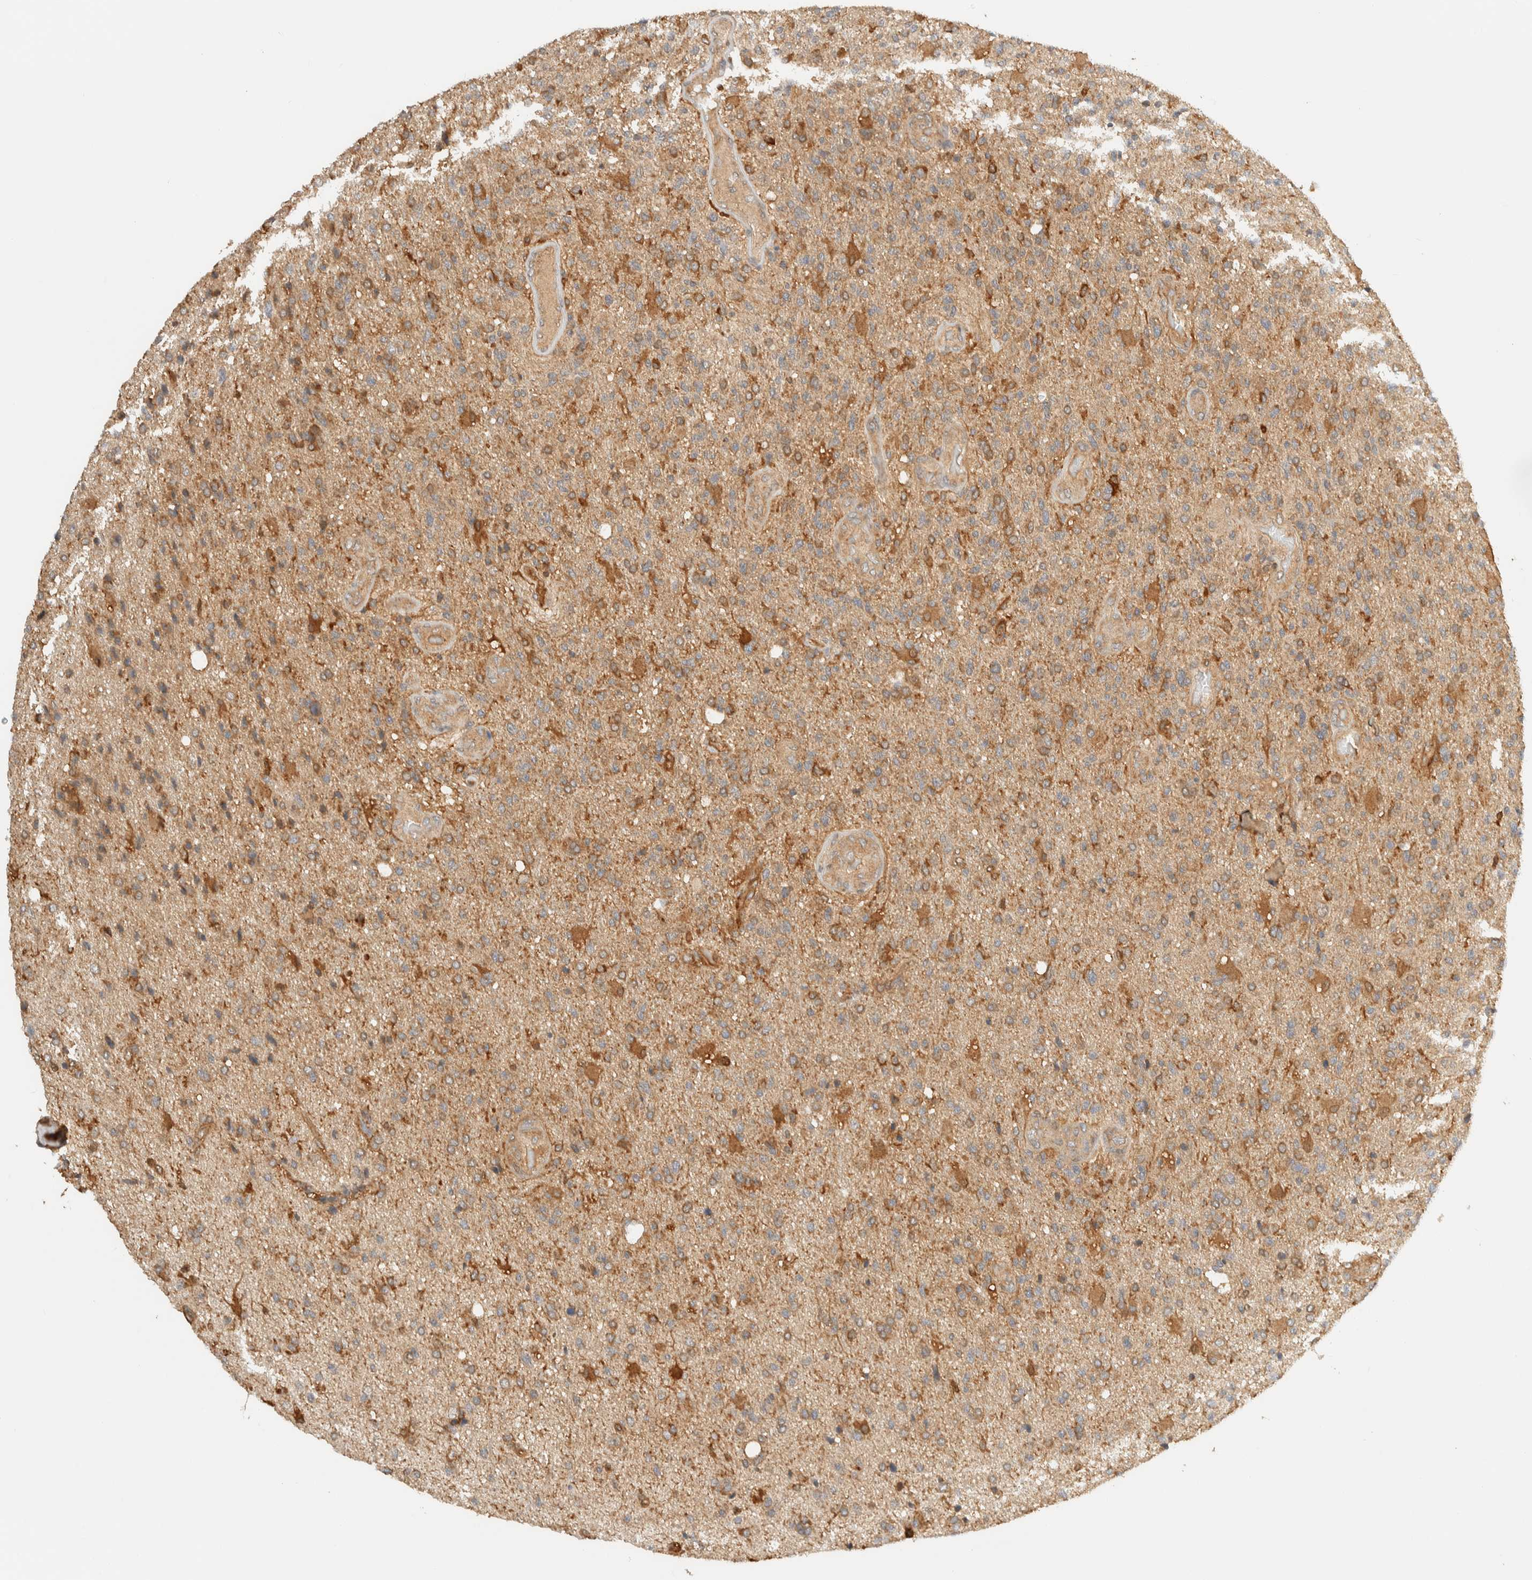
{"staining": {"intensity": "weak", "quantity": "25%-75%", "location": "cytoplasmic/membranous"}, "tissue": "glioma", "cell_type": "Tumor cells", "image_type": "cancer", "snomed": [{"axis": "morphology", "description": "Glioma, malignant, High grade"}, {"axis": "topography", "description": "Brain"}], "caption": "About 25%-75% of tumor cells in glioma reveal weak cytoplasmic/membranous protein staining as visualized by brown immunohistochemical staining.", "gene": "TMEM192", "patient": {"sex": "male", "age": 72}}